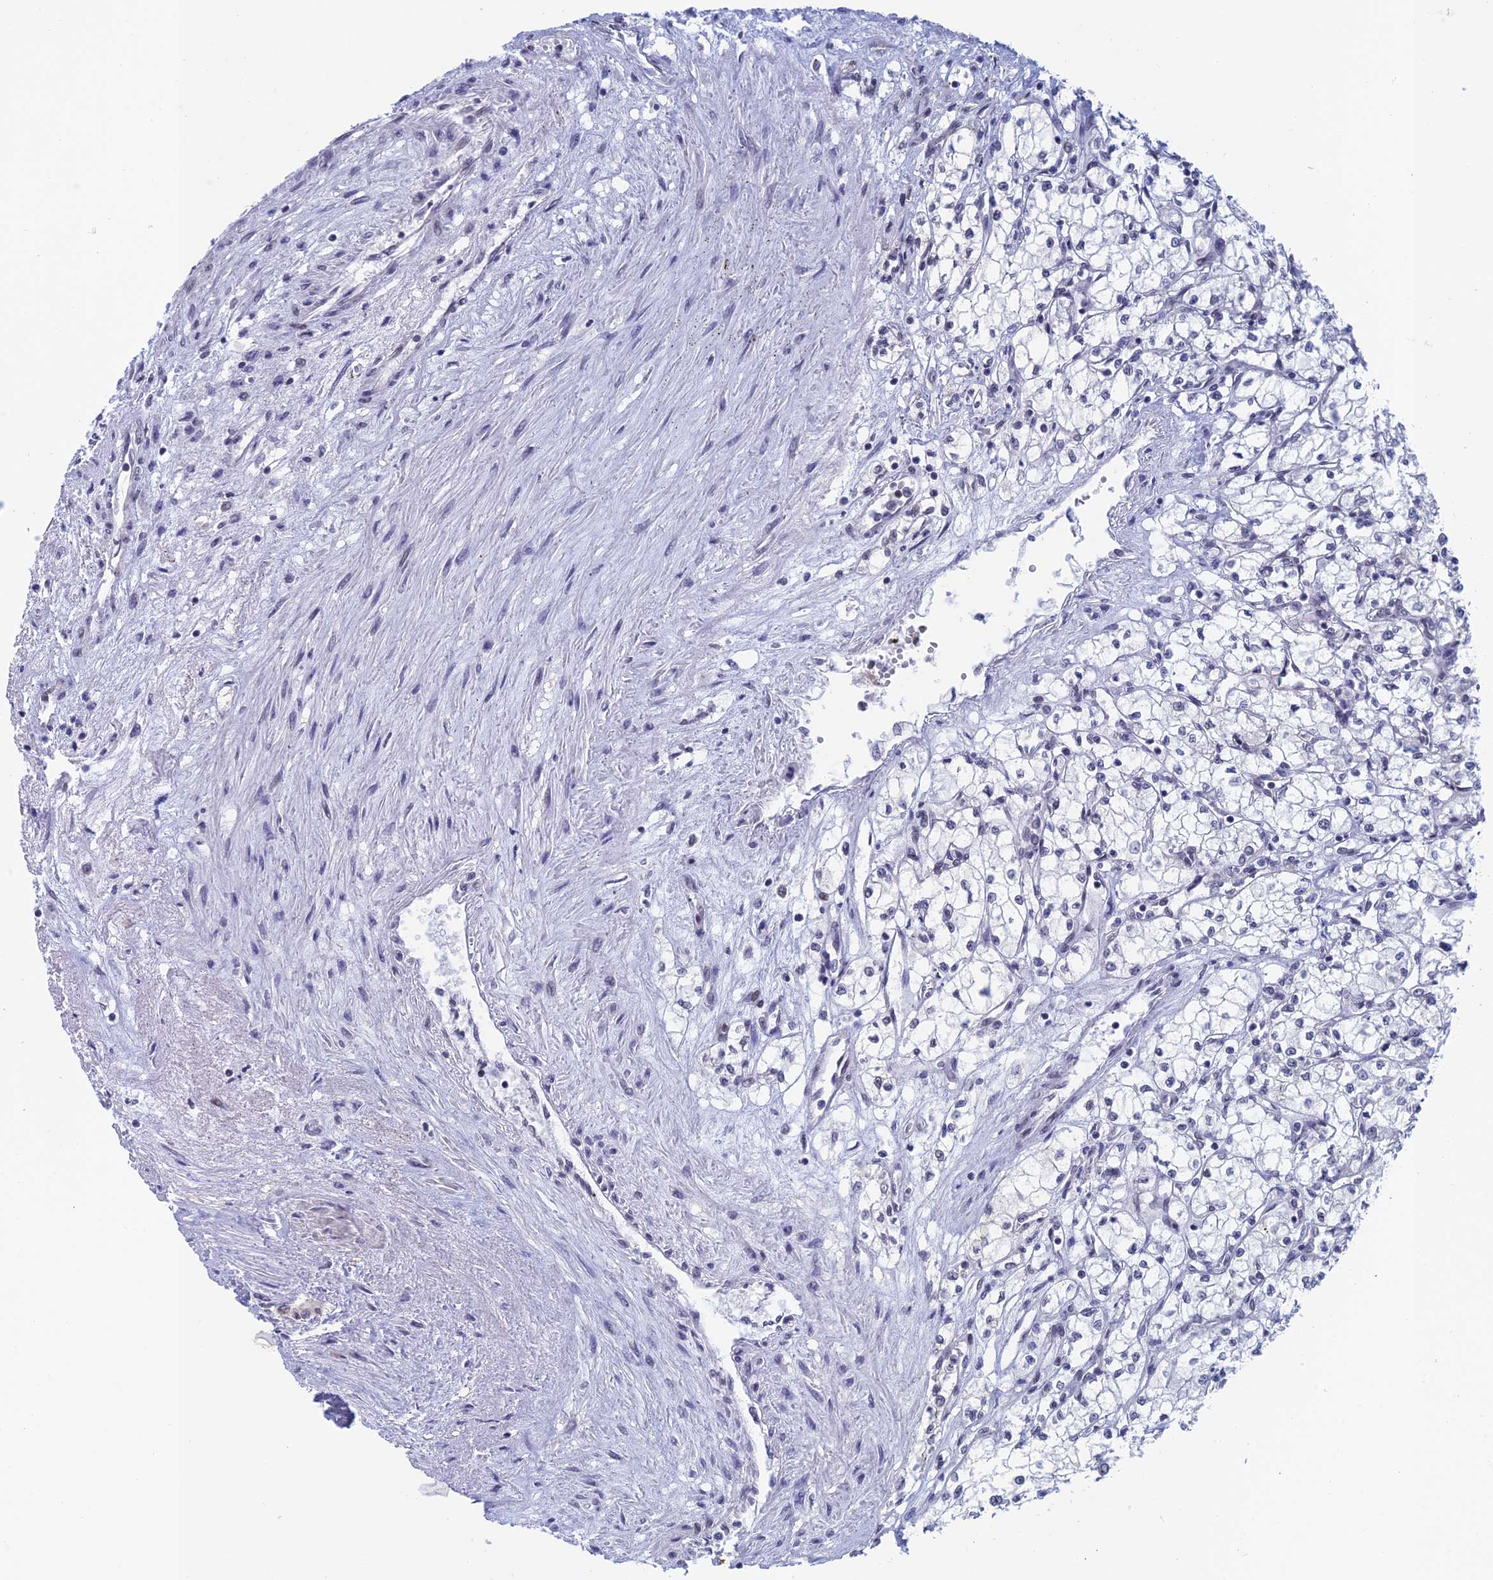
{"staining": {"intensity": "negative", "quantity": "none", "location": "none"}, "tissue": "renal cancer", "cell_type": "Tumor cells", "image_type": "cancer", "snomed": [{"axis": "morphology", "description": "Adenocarcinoma, NOS"}, {"axis": "topography", "description": "Kidney"}], "caption": "A micrograph of renal cancer (adenocarcinoma) stained for a protein reveals no brown staining in tumor cells.", "gene": "NABP2", "patient": {"sex": "male", "age": 59}}